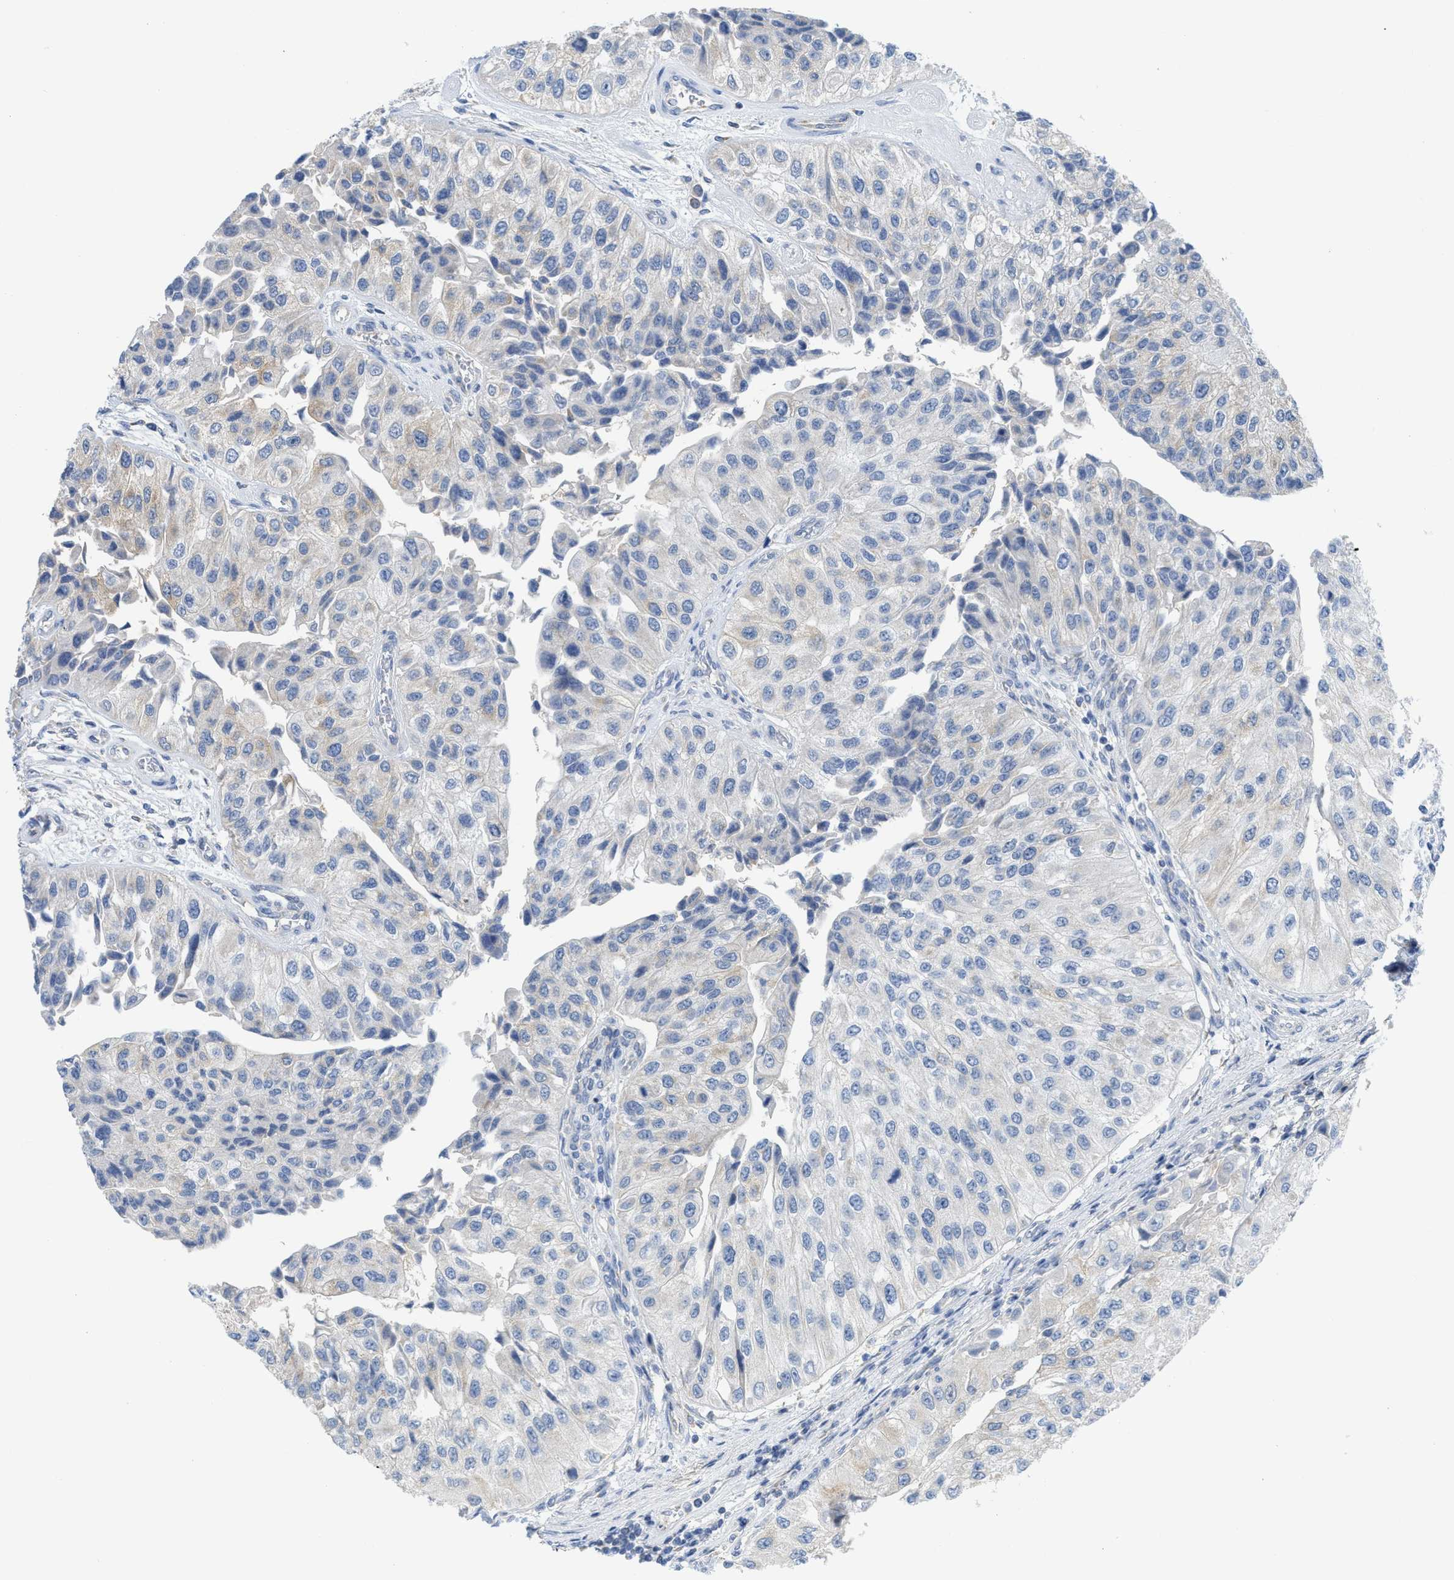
{"staining": {"intensity": "negative", "quantity": "none", "location": "none"}, "tissue": "urothelial cancer", "cell_type": "Tumor cells", "image_type": "cancer", "snomed": [{"axis": "morphology", "description": "Urothelial carcinoma, High grade"}, {"axis": "topography", "description": "Kidney"}, {"axis": "topography", "description": "Urinary bladder"}], "caption": "Immunohistochemistry of urothelial carcinoma (high-grade) reveals no expression in tumor cells. (DAB (3,3'-diaminobenzidine) IHC with hematoxylin counter stain).", "gene": "GATD3", "patient": {"sex": "male", "age": 77}}